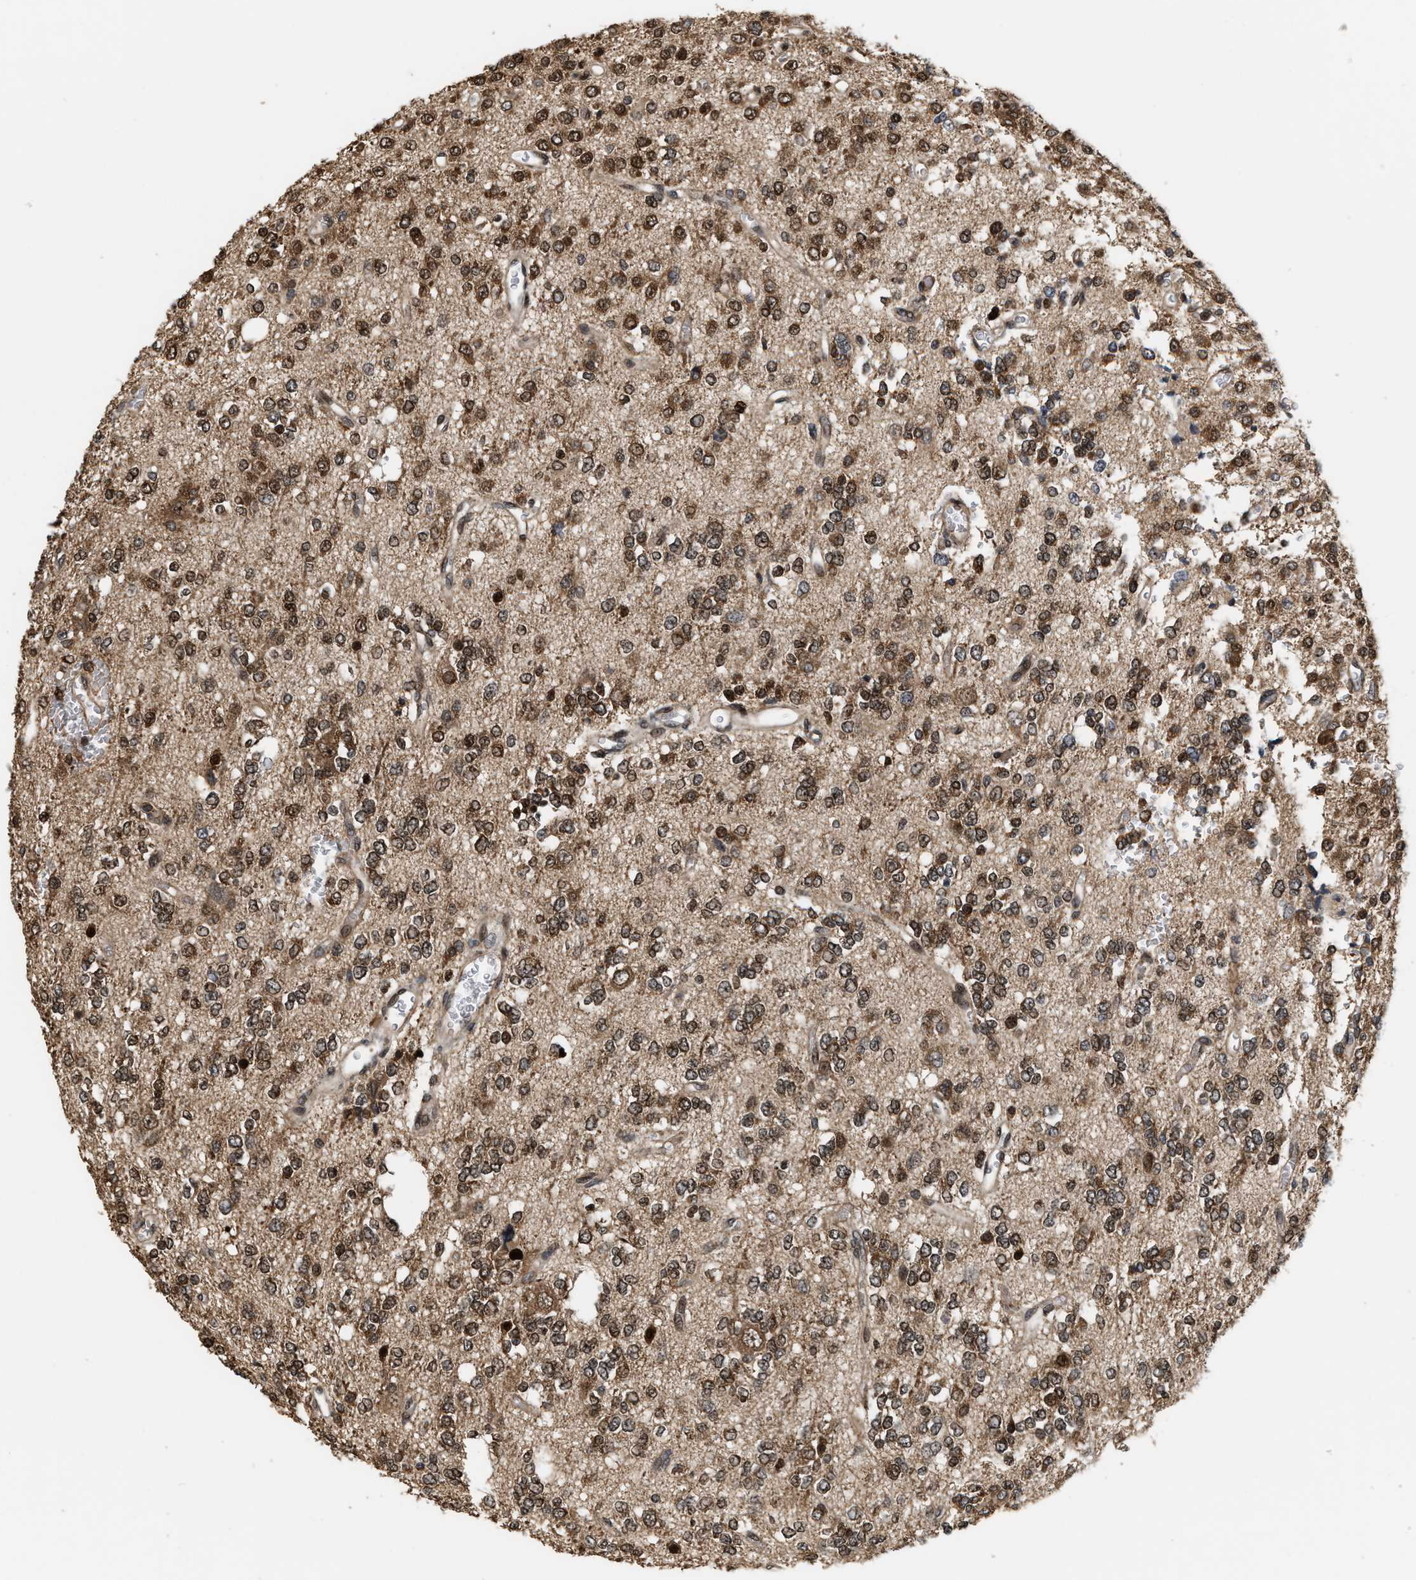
{"staining": {"intensity": "moderate", "quantity": ">75%", "location": "cytoplasmic/membranous,nuclear"}, "tissue": "glioma", "cell_type": "Tumor cells", "image_type": "cancer", "snomed": [{"axis": "morphology", "description": "Glioma, malignant, Low grade"}, {"axis": "topography", "description": "Brain"}], "caption": "About >75% of tumor cells in human glioma demonstrate moderate cytoplasmic/membranous and nuclear protein staining as visualized by brown immunohistochemical staining.", "gene": "ELP2", "patient": {"sex": "male", "age": 38}}